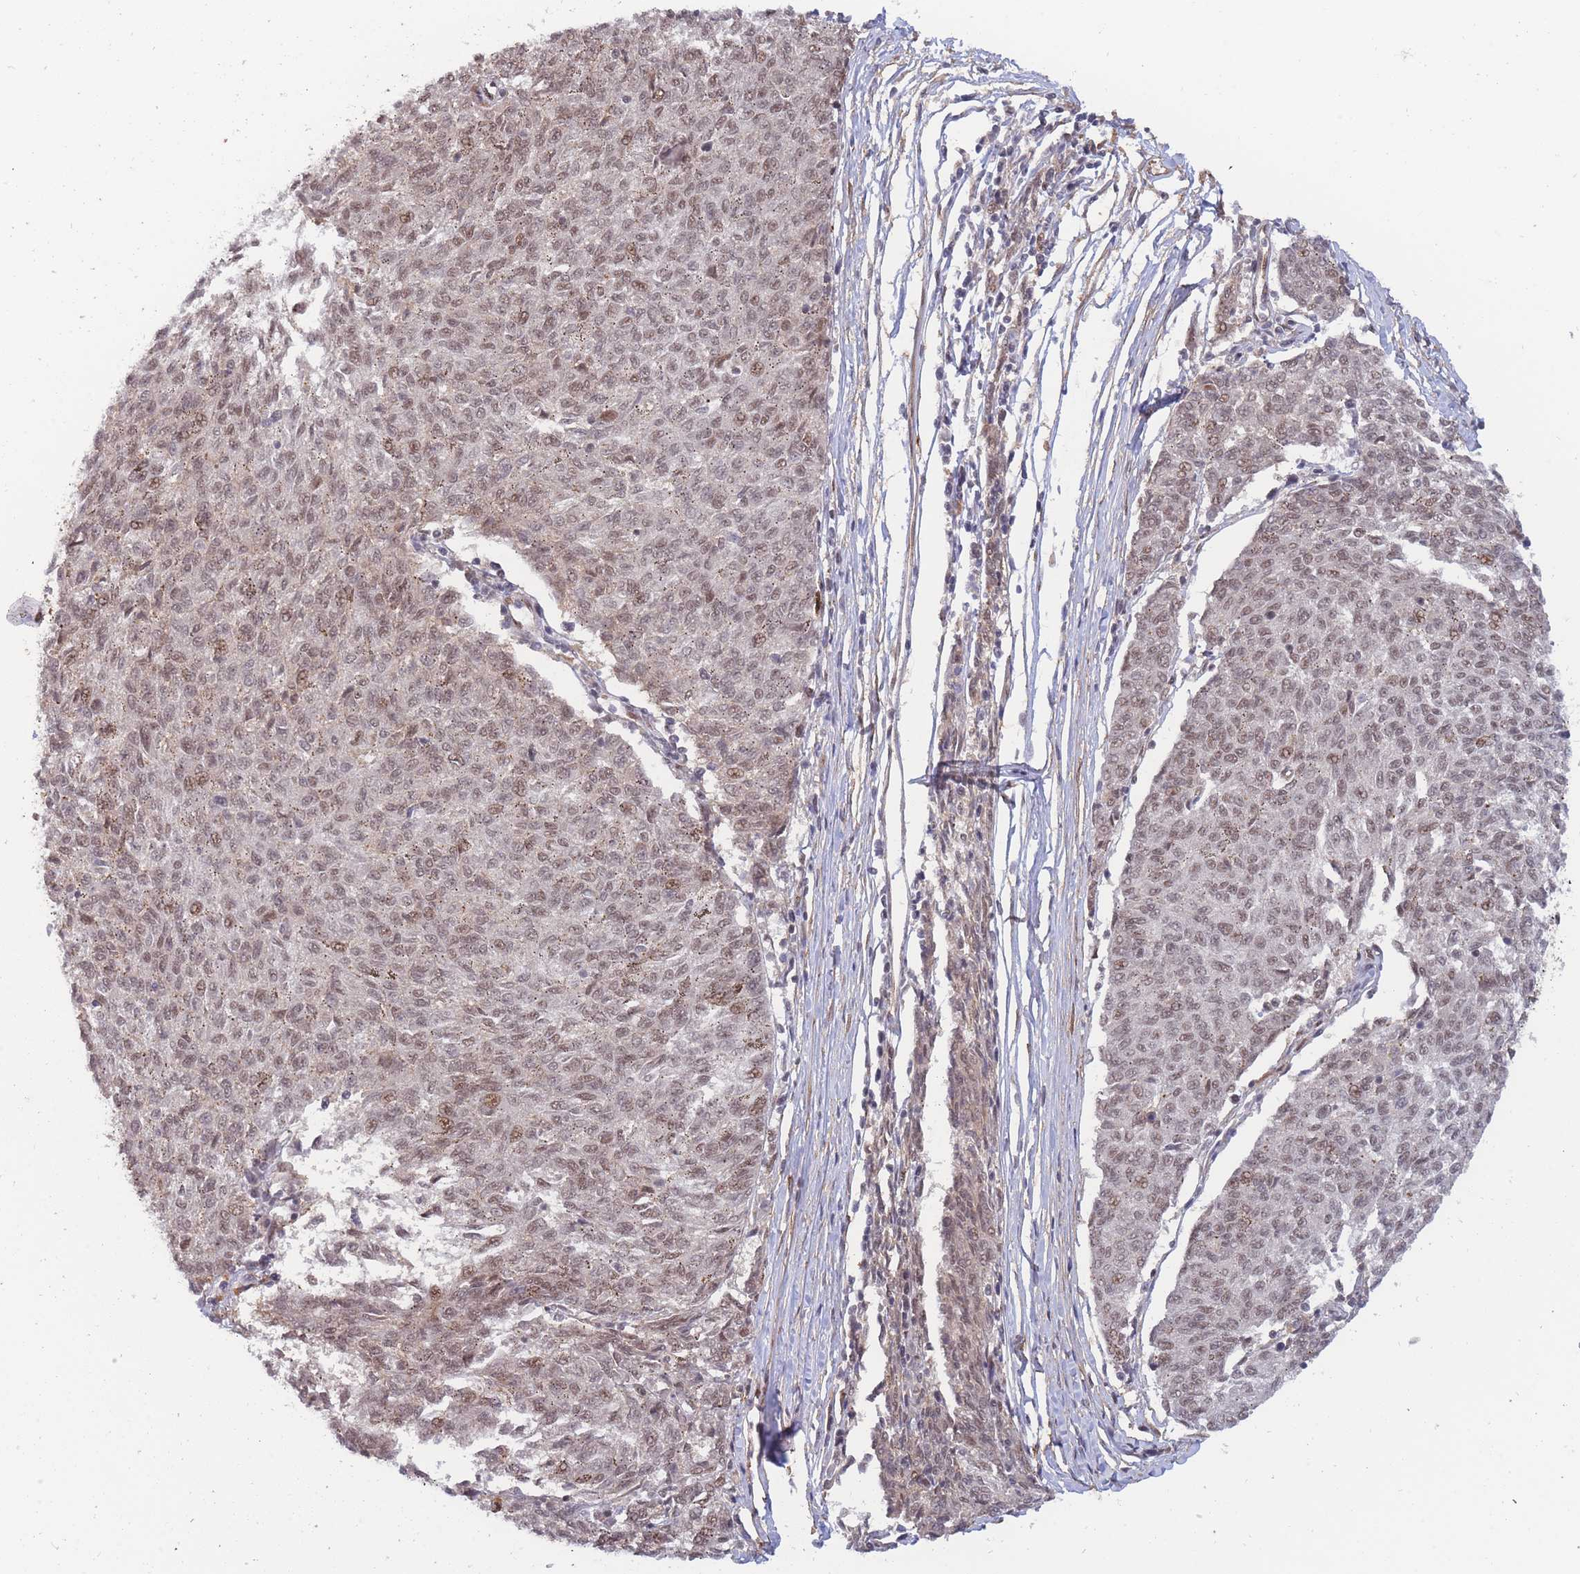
{"staining": {"intensity": "moderate", "quantity": "25%-75%", "location": "cytoplasmic/membranous,nuclear"}, "tissue": "melanoma", "cell_type": "Tumor cells", "image_type": "cancer", "snomed": [{"axis": "morphology", "description": "Malignant melanoma, NOS"}, {"axis": "topography", "description": "Skin"}], "caption": "Human malignant melanoma stained for a protein (brown) exhibits moderate cytoplasmic/membranous and nuclear positive expression in about 25%-75% of tumor cells.", "gene": "BOD1L1", "patient": {"sex": "female", "age": 72}}